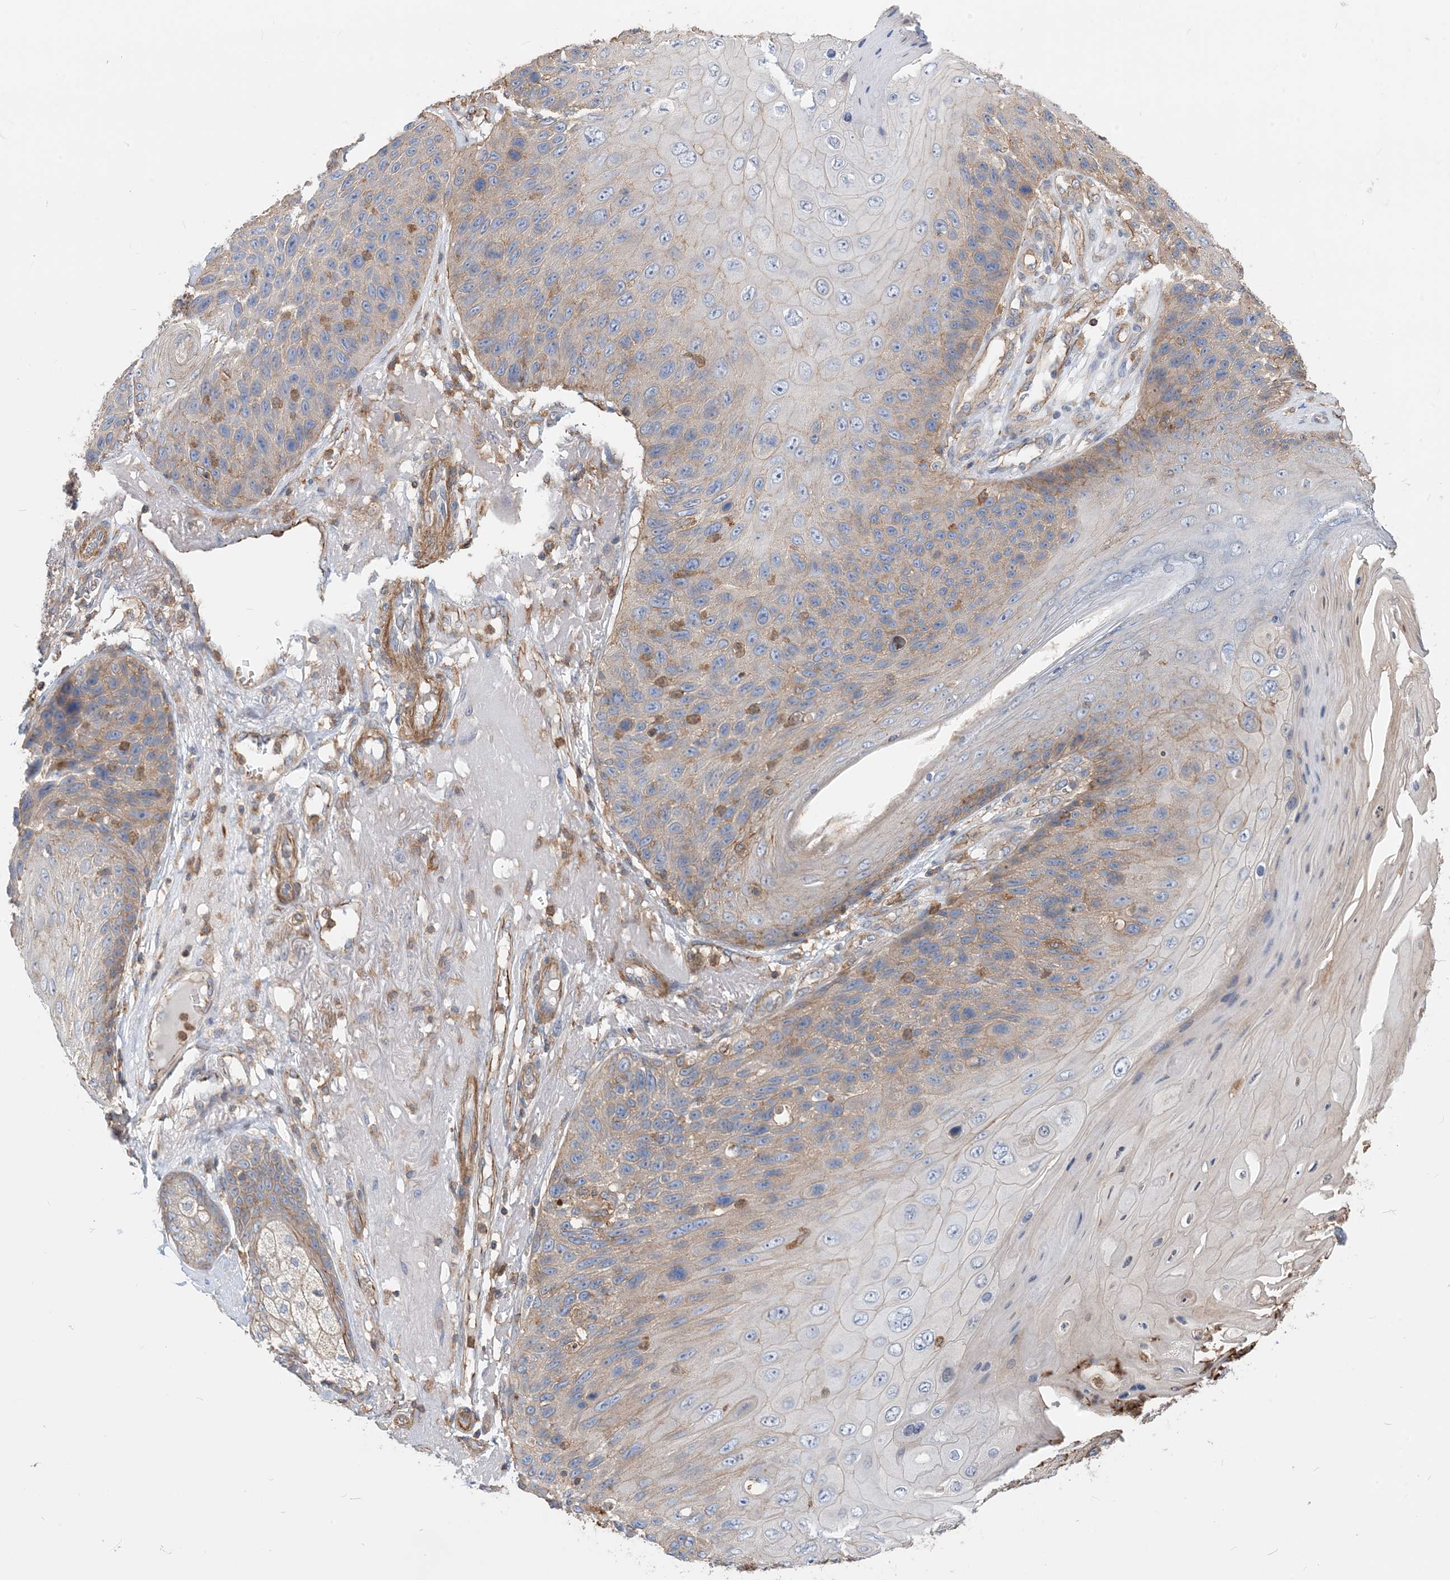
{"staining": {"intensity": "moderate", "quantity": "<25%", "location": "cytoplasmic/membranous"}, "tissue": "skin cancer", "cell_type": "Tumor cells", "image_type": "cancer", "snomed": [{"axis": "morphology", "description": "Squamous cell carcinoma, NOS"}, {"axis": "topography", "description": "Skin"}], "caption": "Skin squamous cell carcinoma tissue displays moderate cytoplasmic/membranous positivity in about <25% of tumor cells", "gene": "PARVG", "patient": {"sex": "female", "age": 88}}